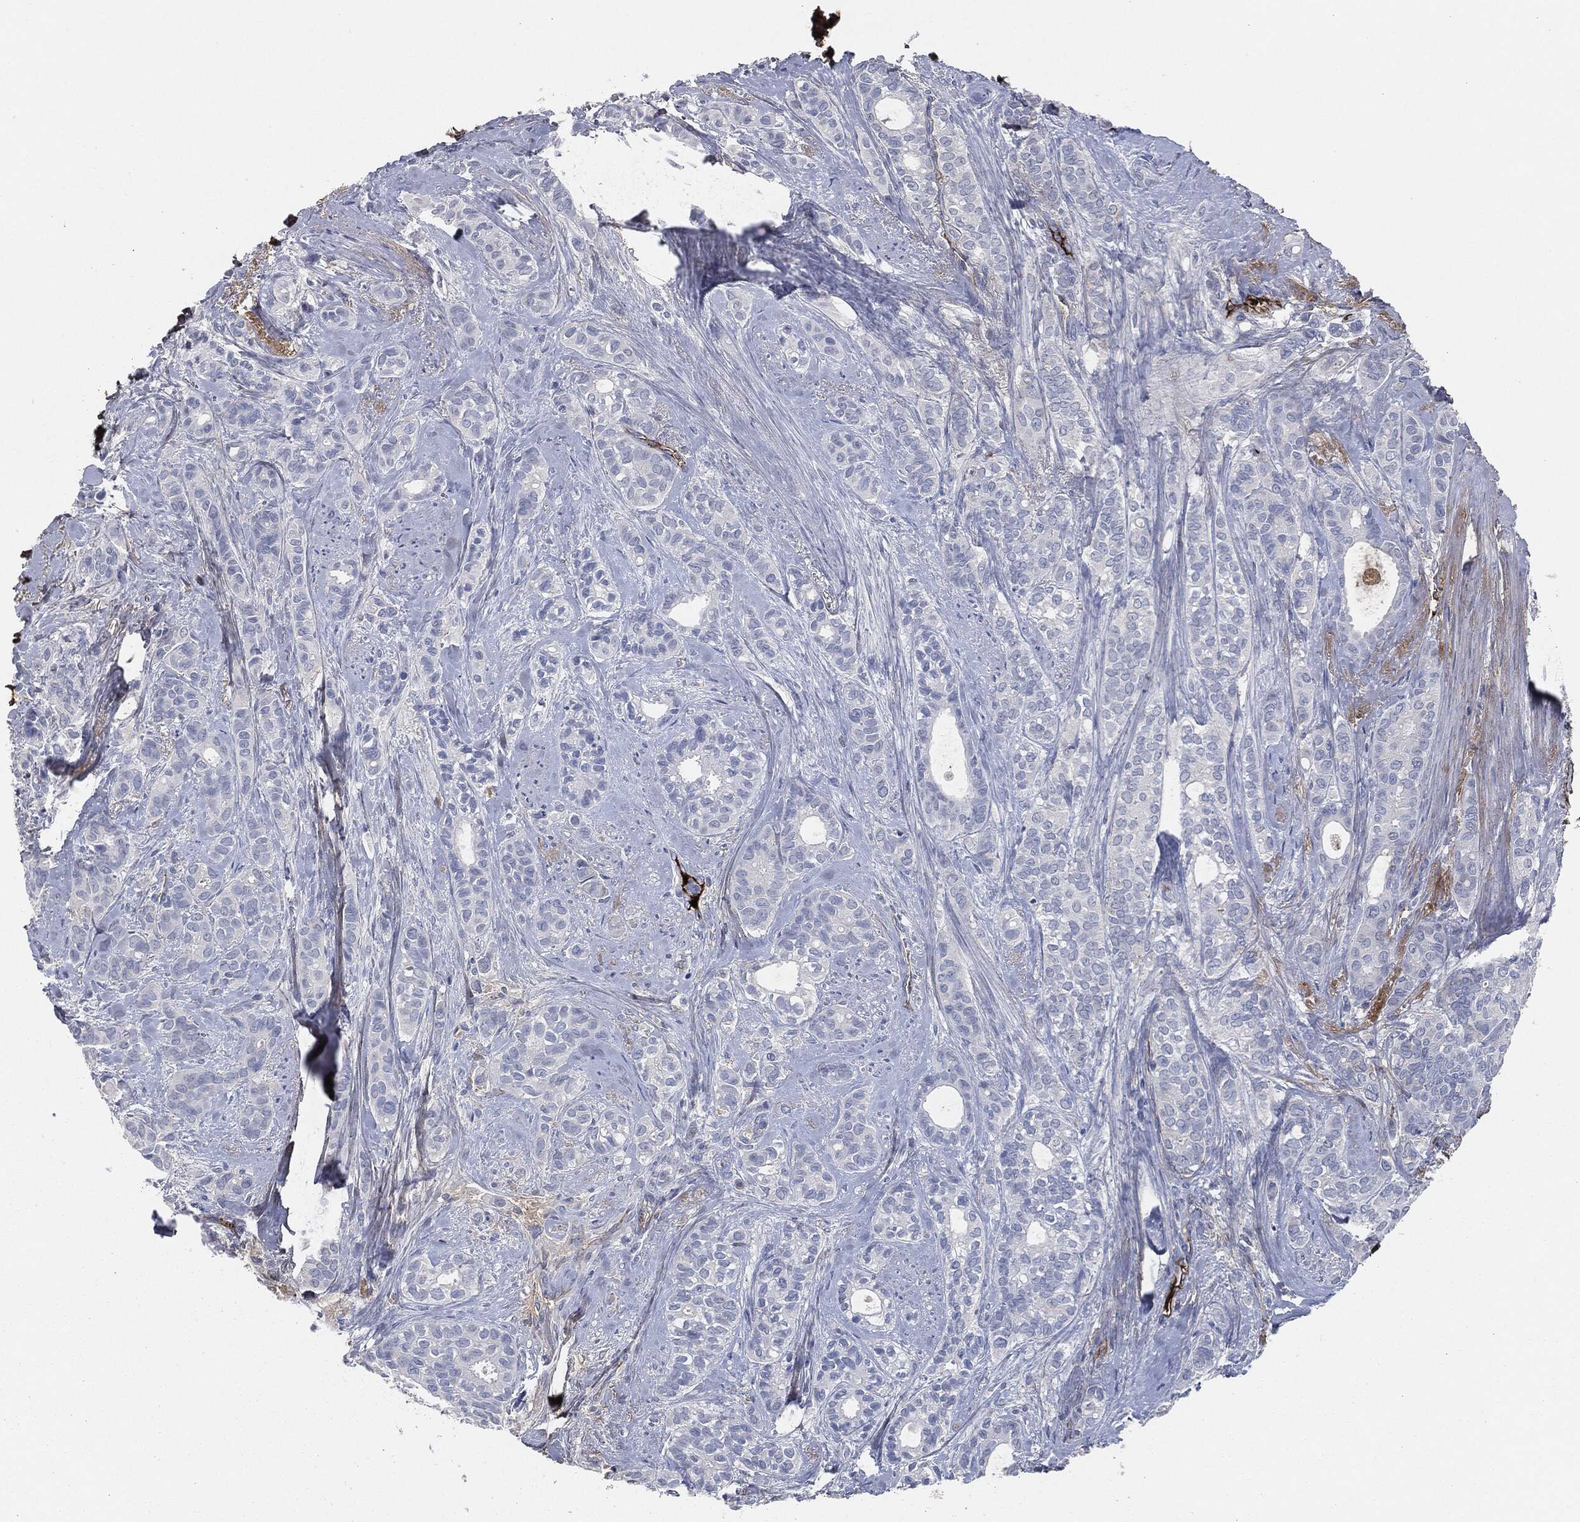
{"staining": {"intensity": "negative", "quantity": "none", "location": "none"}, "tissue": "breast cancer", "cell_type": "Tumor cells", "image_type": "cancer", "snomed": [{"axis": "morphology", "description": "Duct carcinoma"}, {"axis": "topography", "description": "Breast"}], "caption": "This is a histopathology image of IHC staining of breast infiltrating ductal carcinoma, which shows no positivity in tumor cells.", "gene": "APOB", "patient": {"sex": "female", "age": 71}}